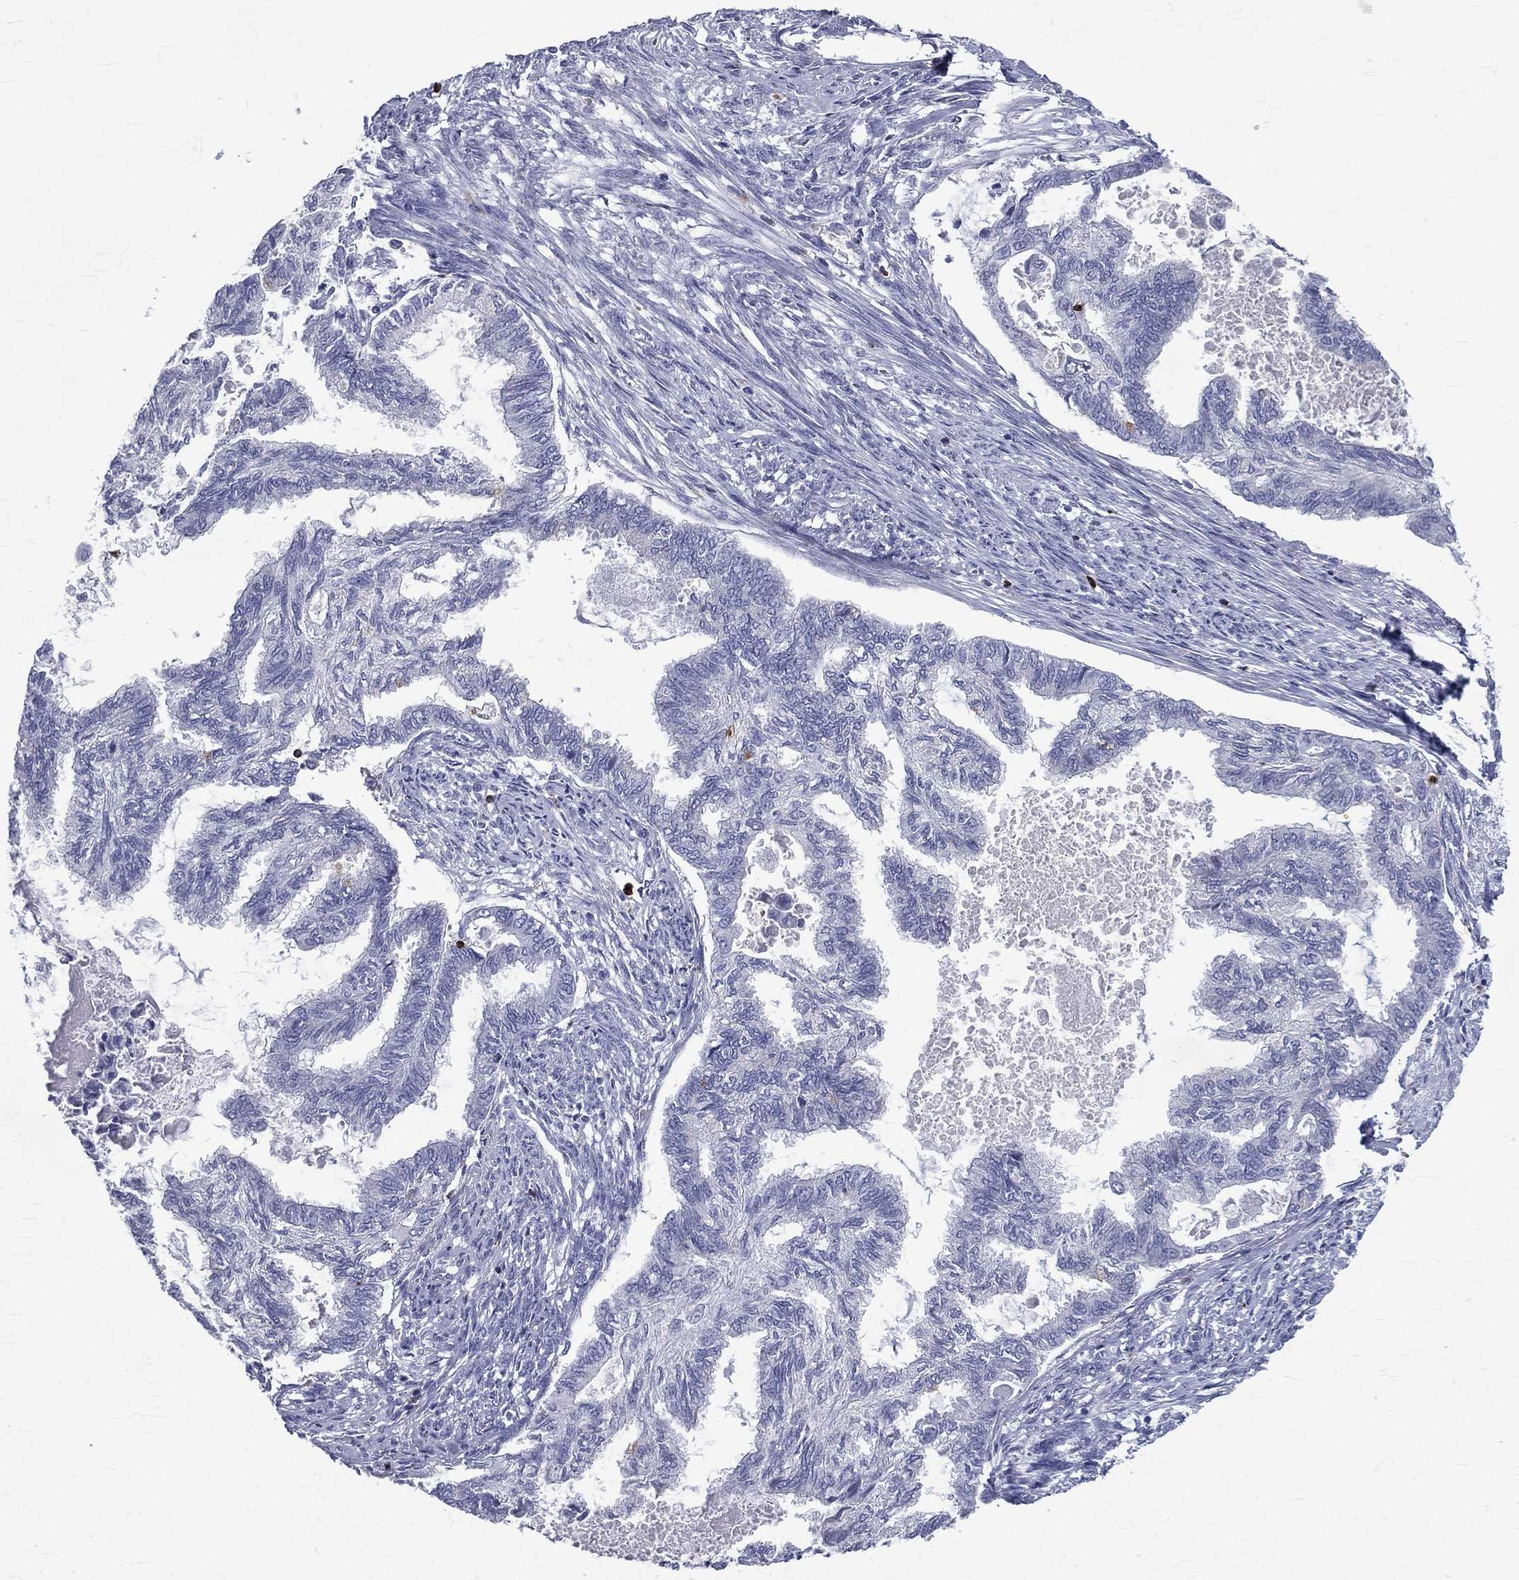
{"staining": {"intensity": "negative", "quantity": "none", "location": "none"}, "tissue": "endometrial cancer", "cell_type": "Tumor cells", "image_type": "cancer", "snomed": [{"axis": "morphology", "description": "Adenocarcinoma, NOS"}, {"axis": "topography", "description": "Endometrium"}], "caption": "A photomicrograph of human endometrial cancer is negative for staining in tumor cells. Brightfield microscopy of IHC stained with DAB (3,3'-diaminobenzidine) (brown) and hematoxylin (blue), captured at high magnification.", "gene": "CTSW", "patient": {"sex": "female", "age": 86}}